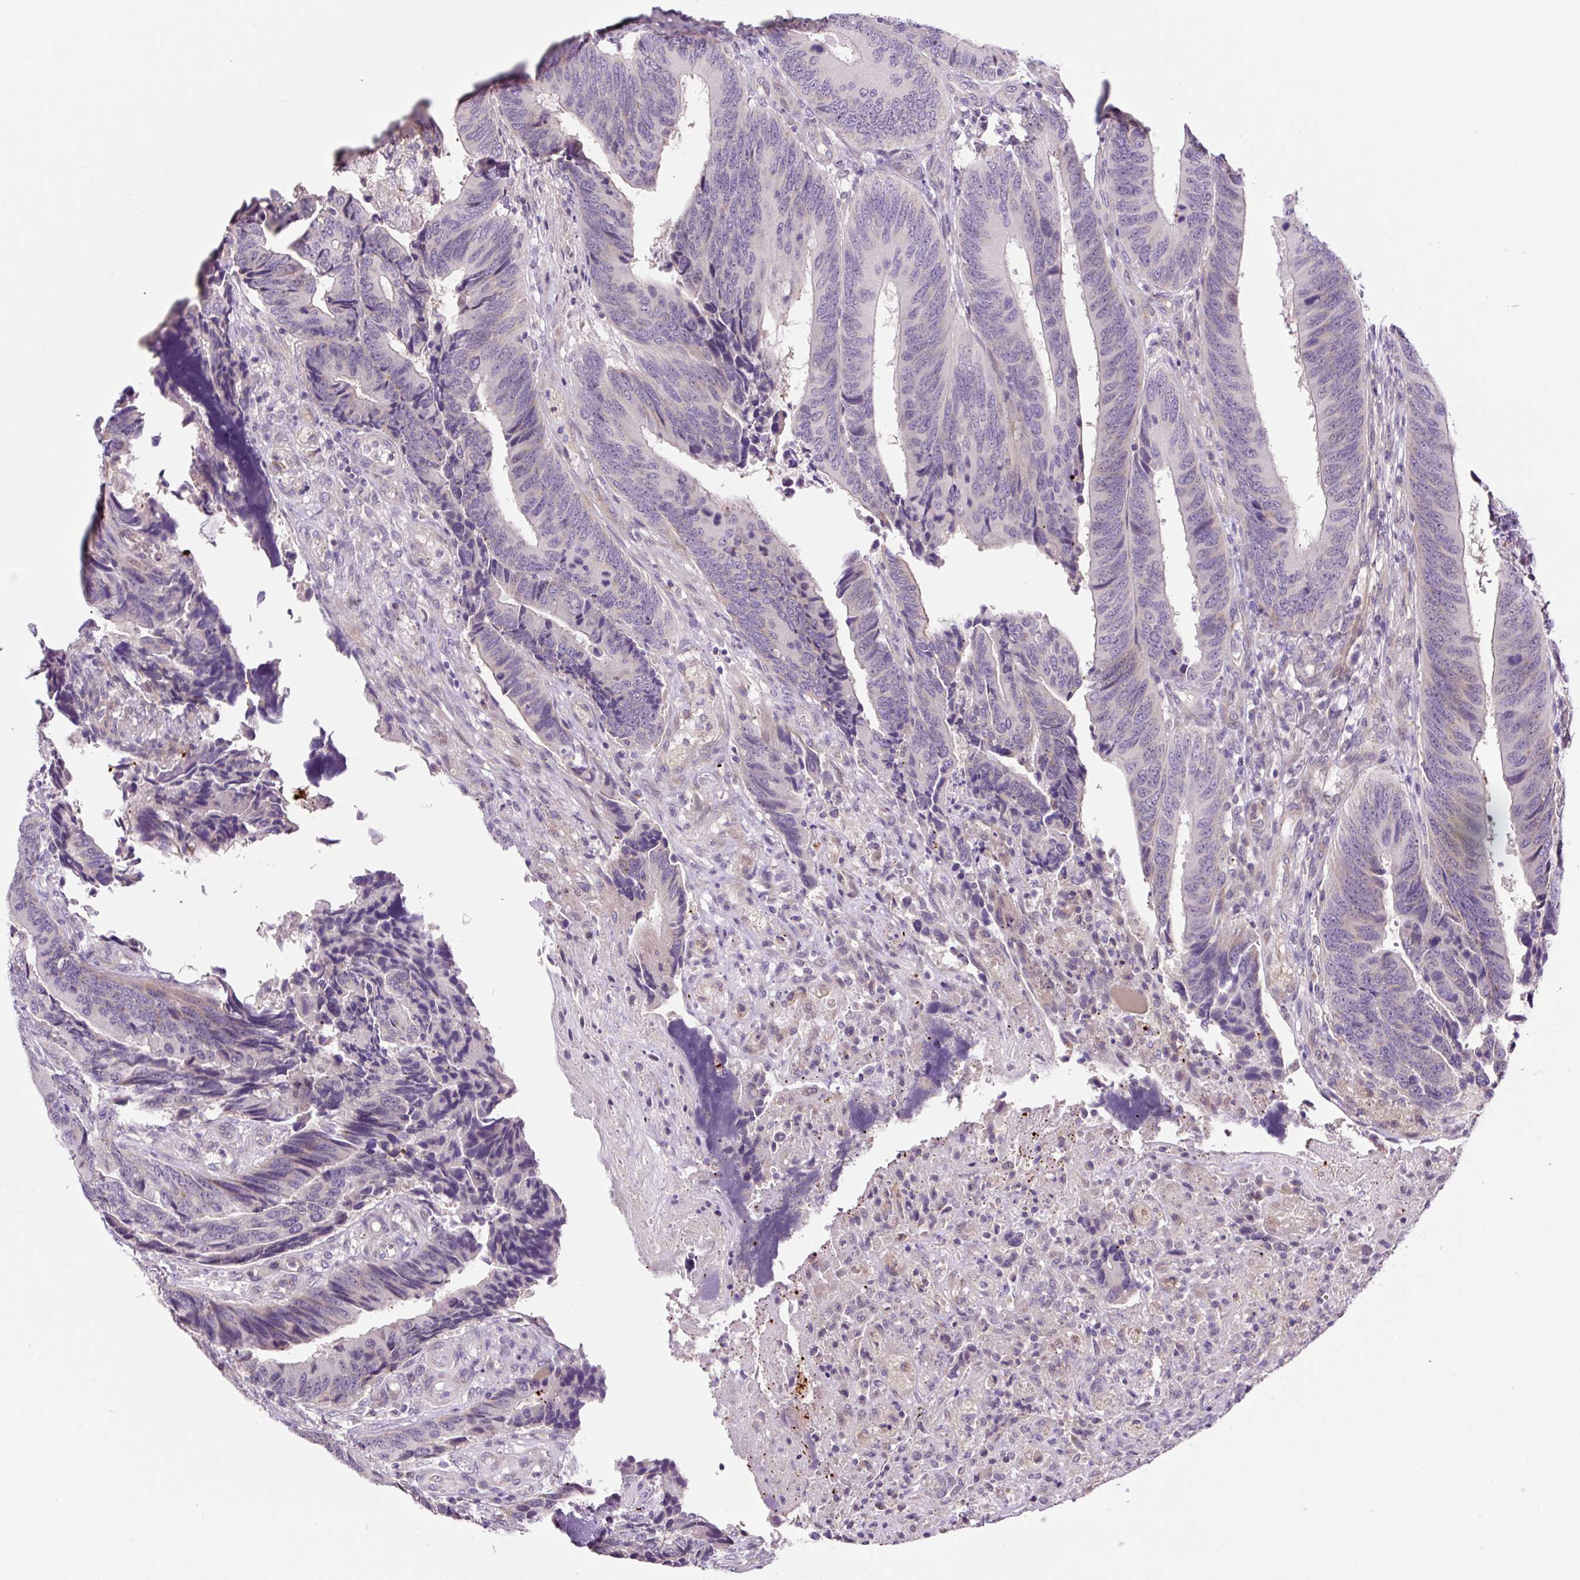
{"staining": {"intensity": "negative", "quantity": "none", "location": "none"}, "tissue": "colorectal cancer", "cell_type": "Tumor cells", "image_type": "cancer", "snomed": [{"axis": "morphology", "description": "Adenocarcinoma, NOS"}, {"axis": "topography", "description": "Colon"}], "caption": "This image is of colorectal cancer (adenocarcinoma) stained with immunohistochemistry to label a protein in brown with the nuclei are counter-stained blue. There is no expression in tumor cells.", "gene": "OGDHL", "patient": {"sex": "male", "age": 87}}